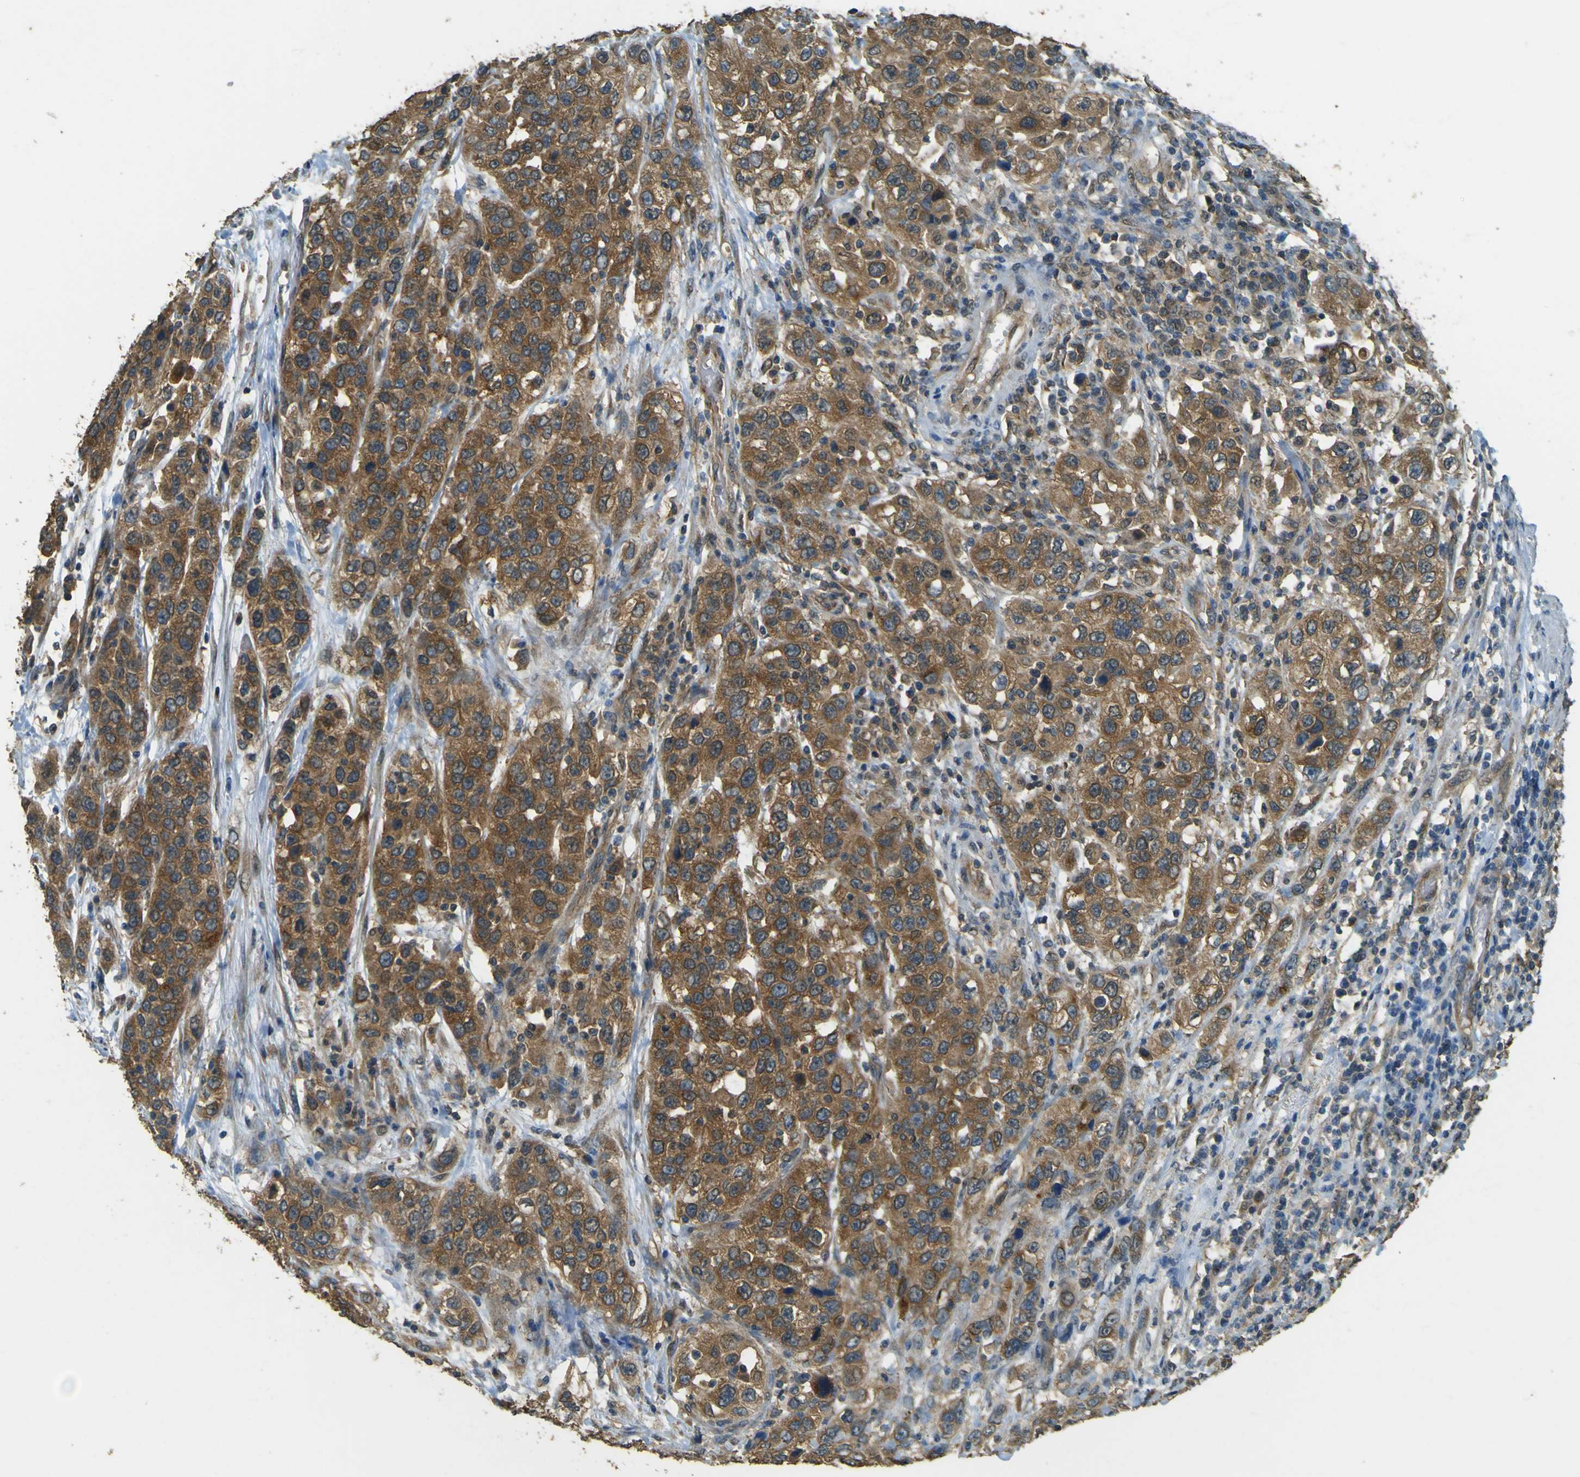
{"staining": {"intensity": "moderate", "quantity": ">75%", "location": "cytoplasmic/membranous"}, "tissue": "urothelial cancer", "cell_type": "Tumor cells", "image_type": "cancer", "snomed": [{"axis": "morphology", "description": "Urothelial carcinoma, High grade"}, {"axis": "topography", "description": "Urinary bladder"}], "caption": "The image exhibits staining of urothelial carcinoma (high-grade), revealing moderate cytoplasmic/membranous protein expression (brown color) within tumor cells. The protein is shown in brown color, while the nuclei are stained blue.", "gene": "GOLGA1", "patient": {"sex": "female", "age": 80}}